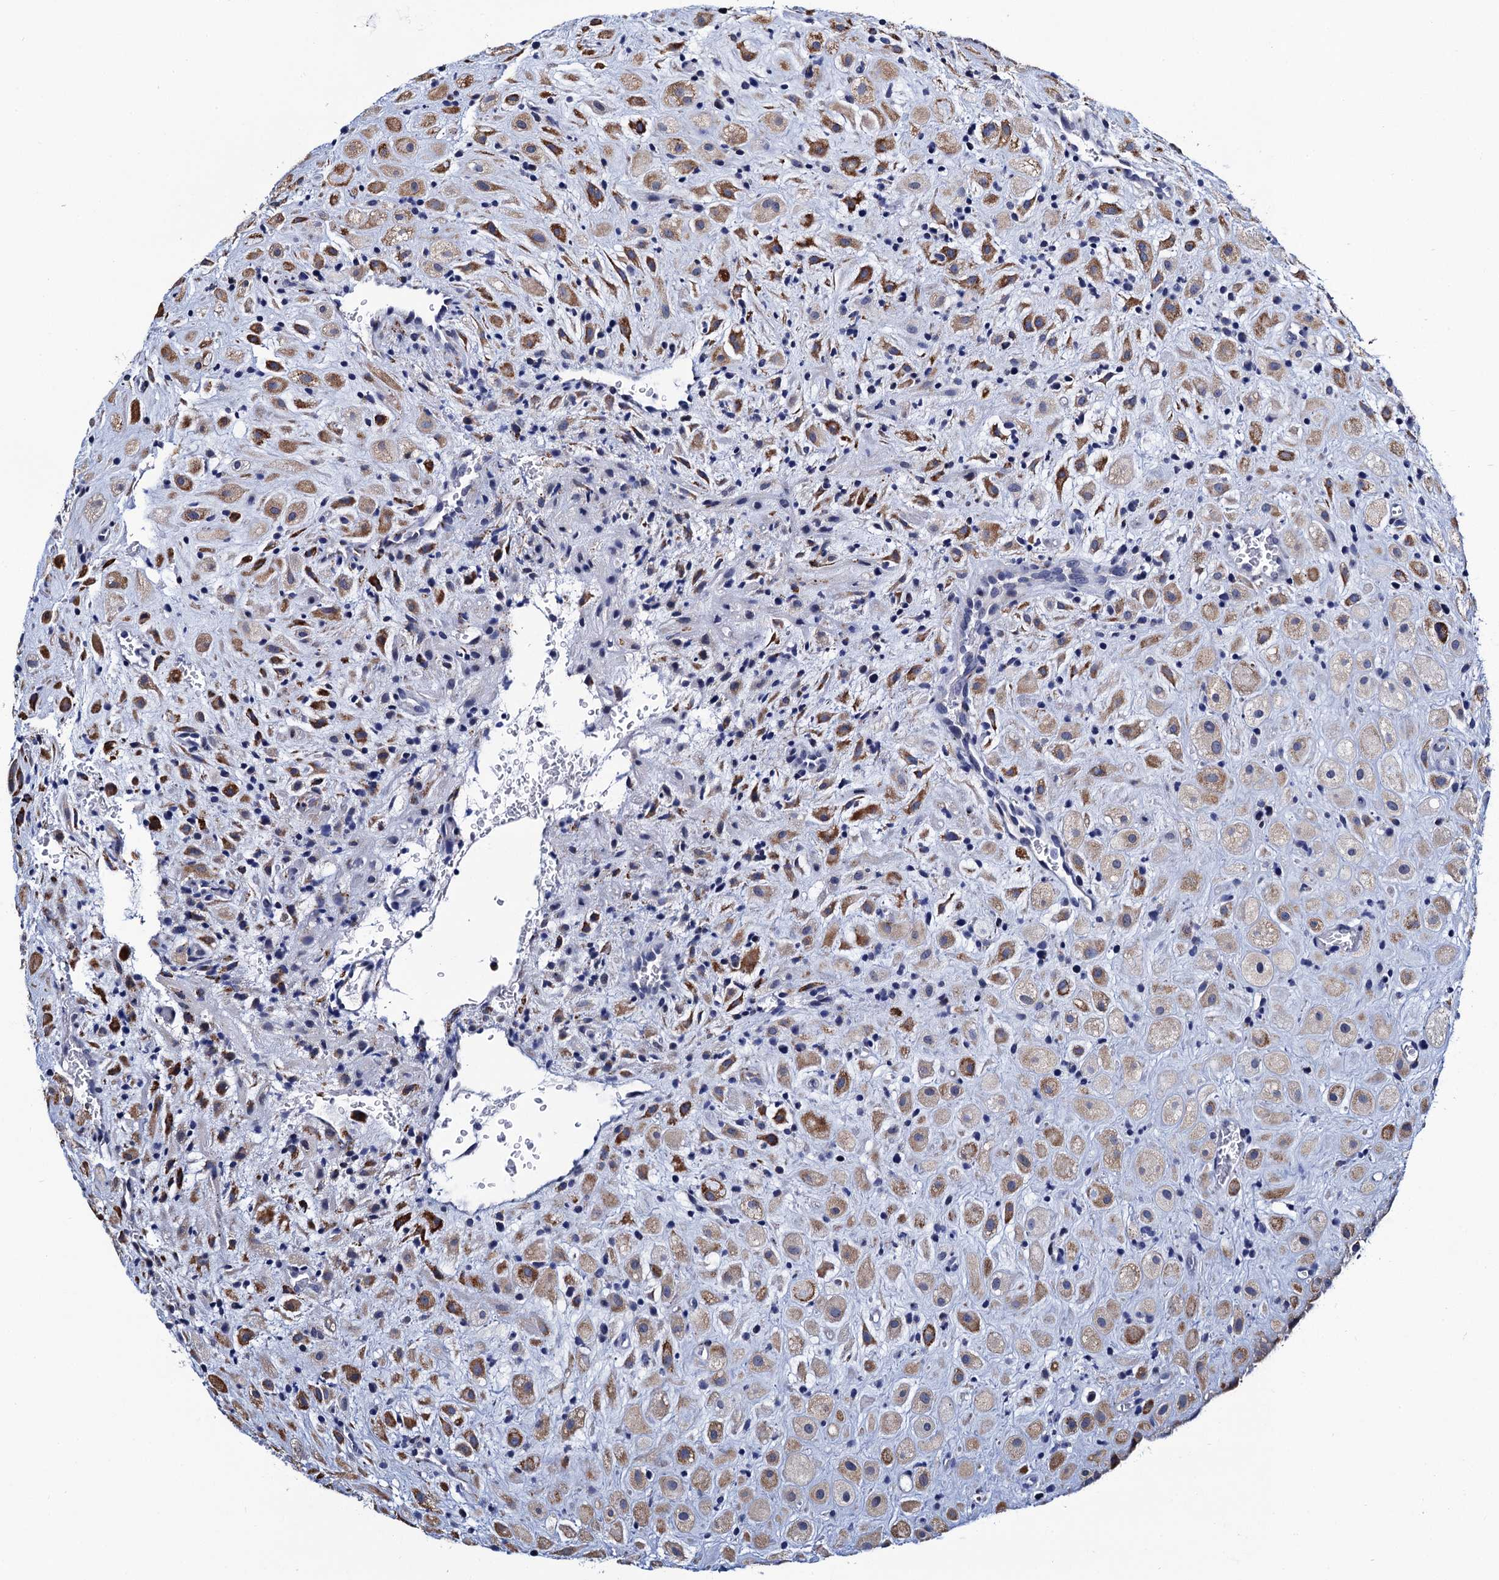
{"staining": {"intensity": "moderate", "quantity": "25%-75%", "location": "cytoplasmic/membranous"}, "tissue": "placenta", "cell_type": "Decidual cells", "image_type": "normal", "snomed": [{"axis": "morphology", "description": "Normal tissue, NOS"}, {"axis": "topography", "description": "Placenta"}], "caption": "DAB immunohistochemical staining of normal placenta displays moderate cytoplasmic/membranous protein expression in about 25%-75% of decidual cells. Immunohistochemistry stains the protein of interest in brown and the nuclei are stained blue.", "gene": "SLC7A10", "patient": {"sex": "female", "age": 35}}